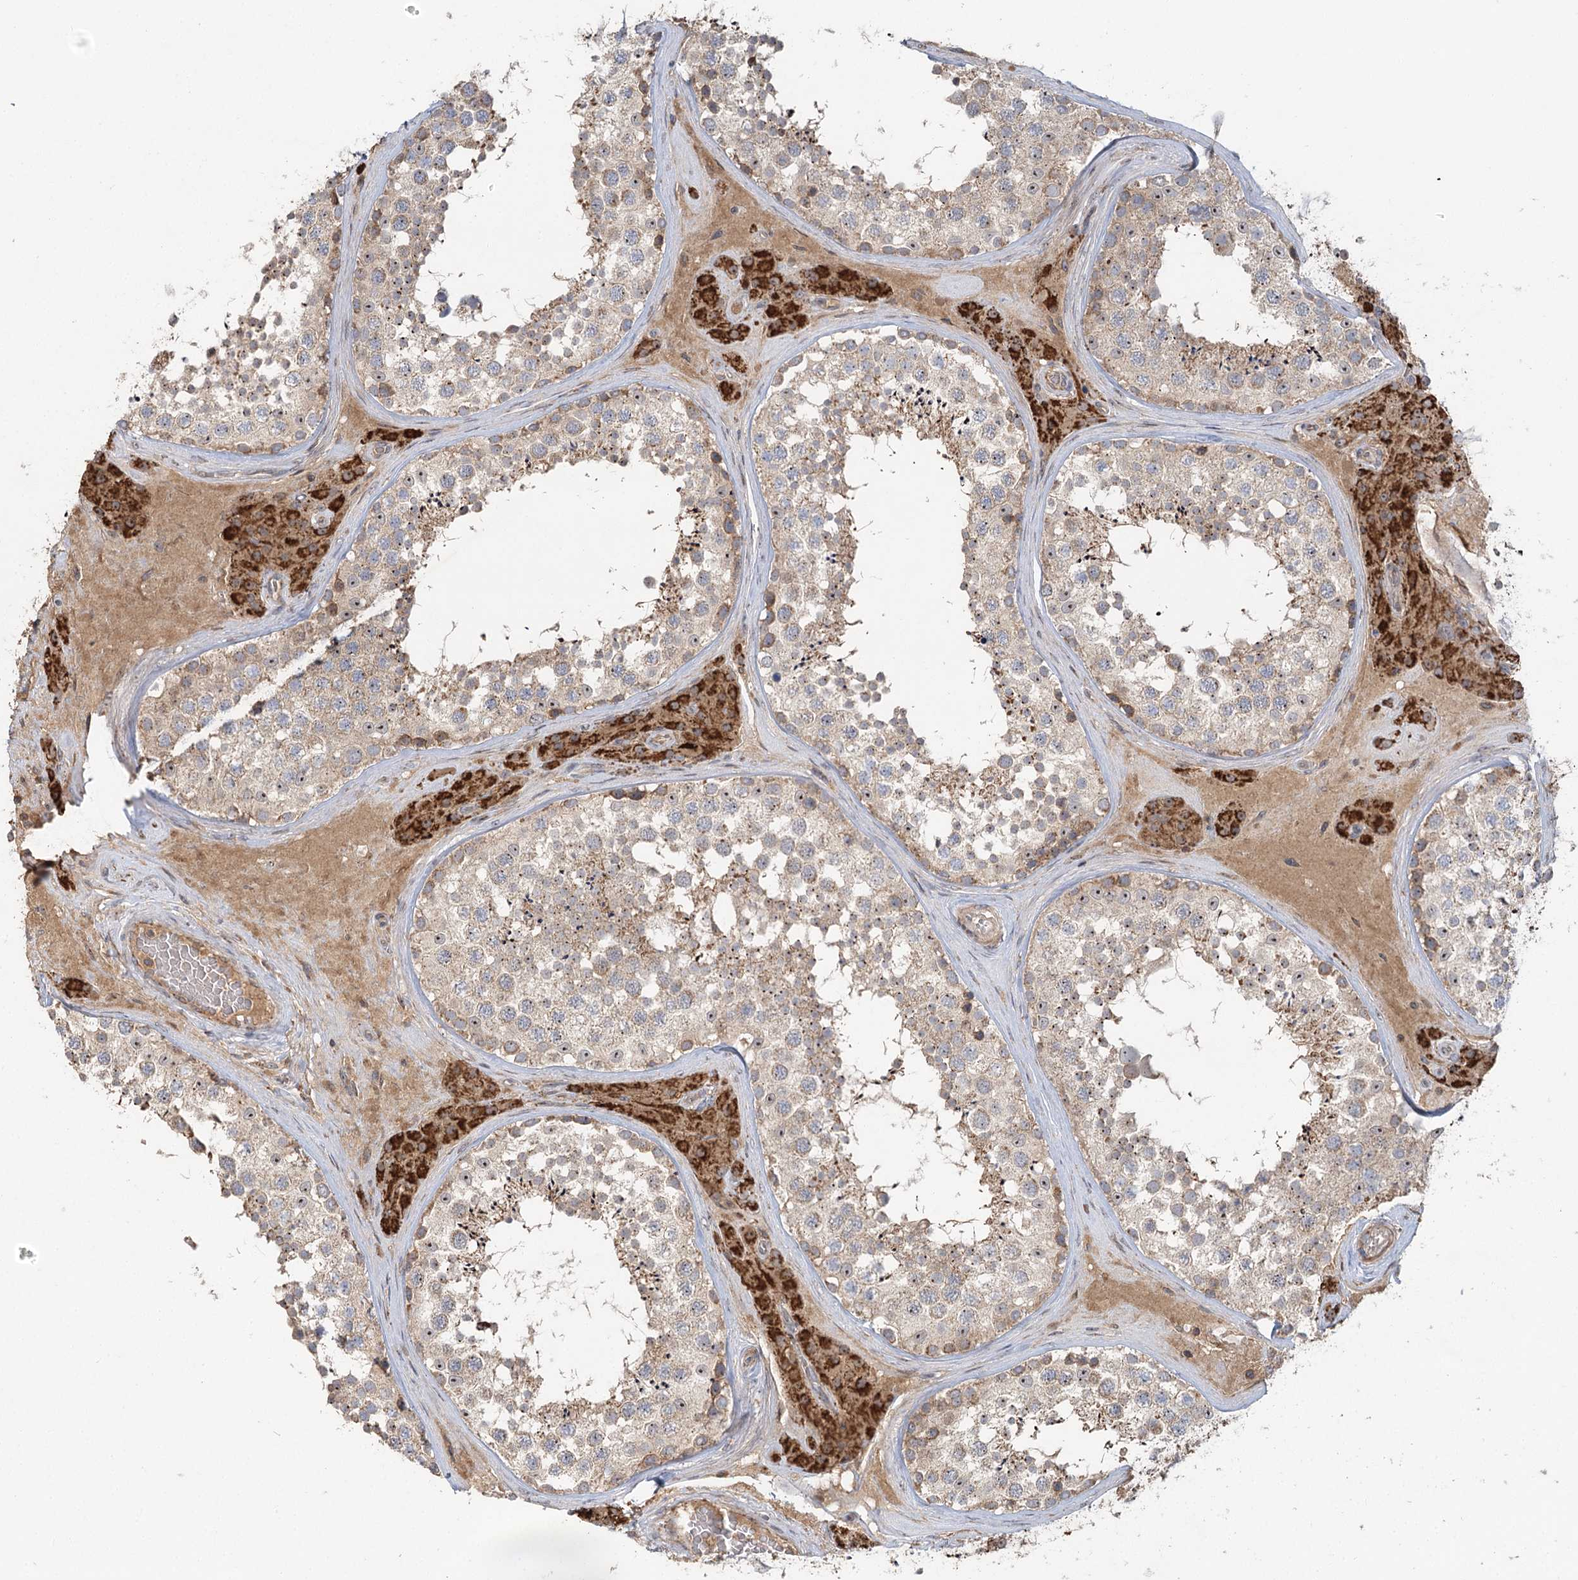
{"staining": {"intensity": "moderate", "quantity": "25%-75%", "location": "cytoplasmic/membranous"}, "tissue": "testis", "cell_type": "Cells in seminiferous ducts", "image_type": "normal", "snomed": [{"axis": "morphology", "description": "Normal tissue, NOS"}, {"axis": "topography", "description": "Testis"}], "caption": "Immunohistochemical staining of unremarkable human testis shows medium levels of moderate cytoplasmic/membranous positivity in about 25%-75% of cells in seminiferous ducts.", "gene": "ENSG00000273217", "patient": {"sex": "male", "age": 46}}